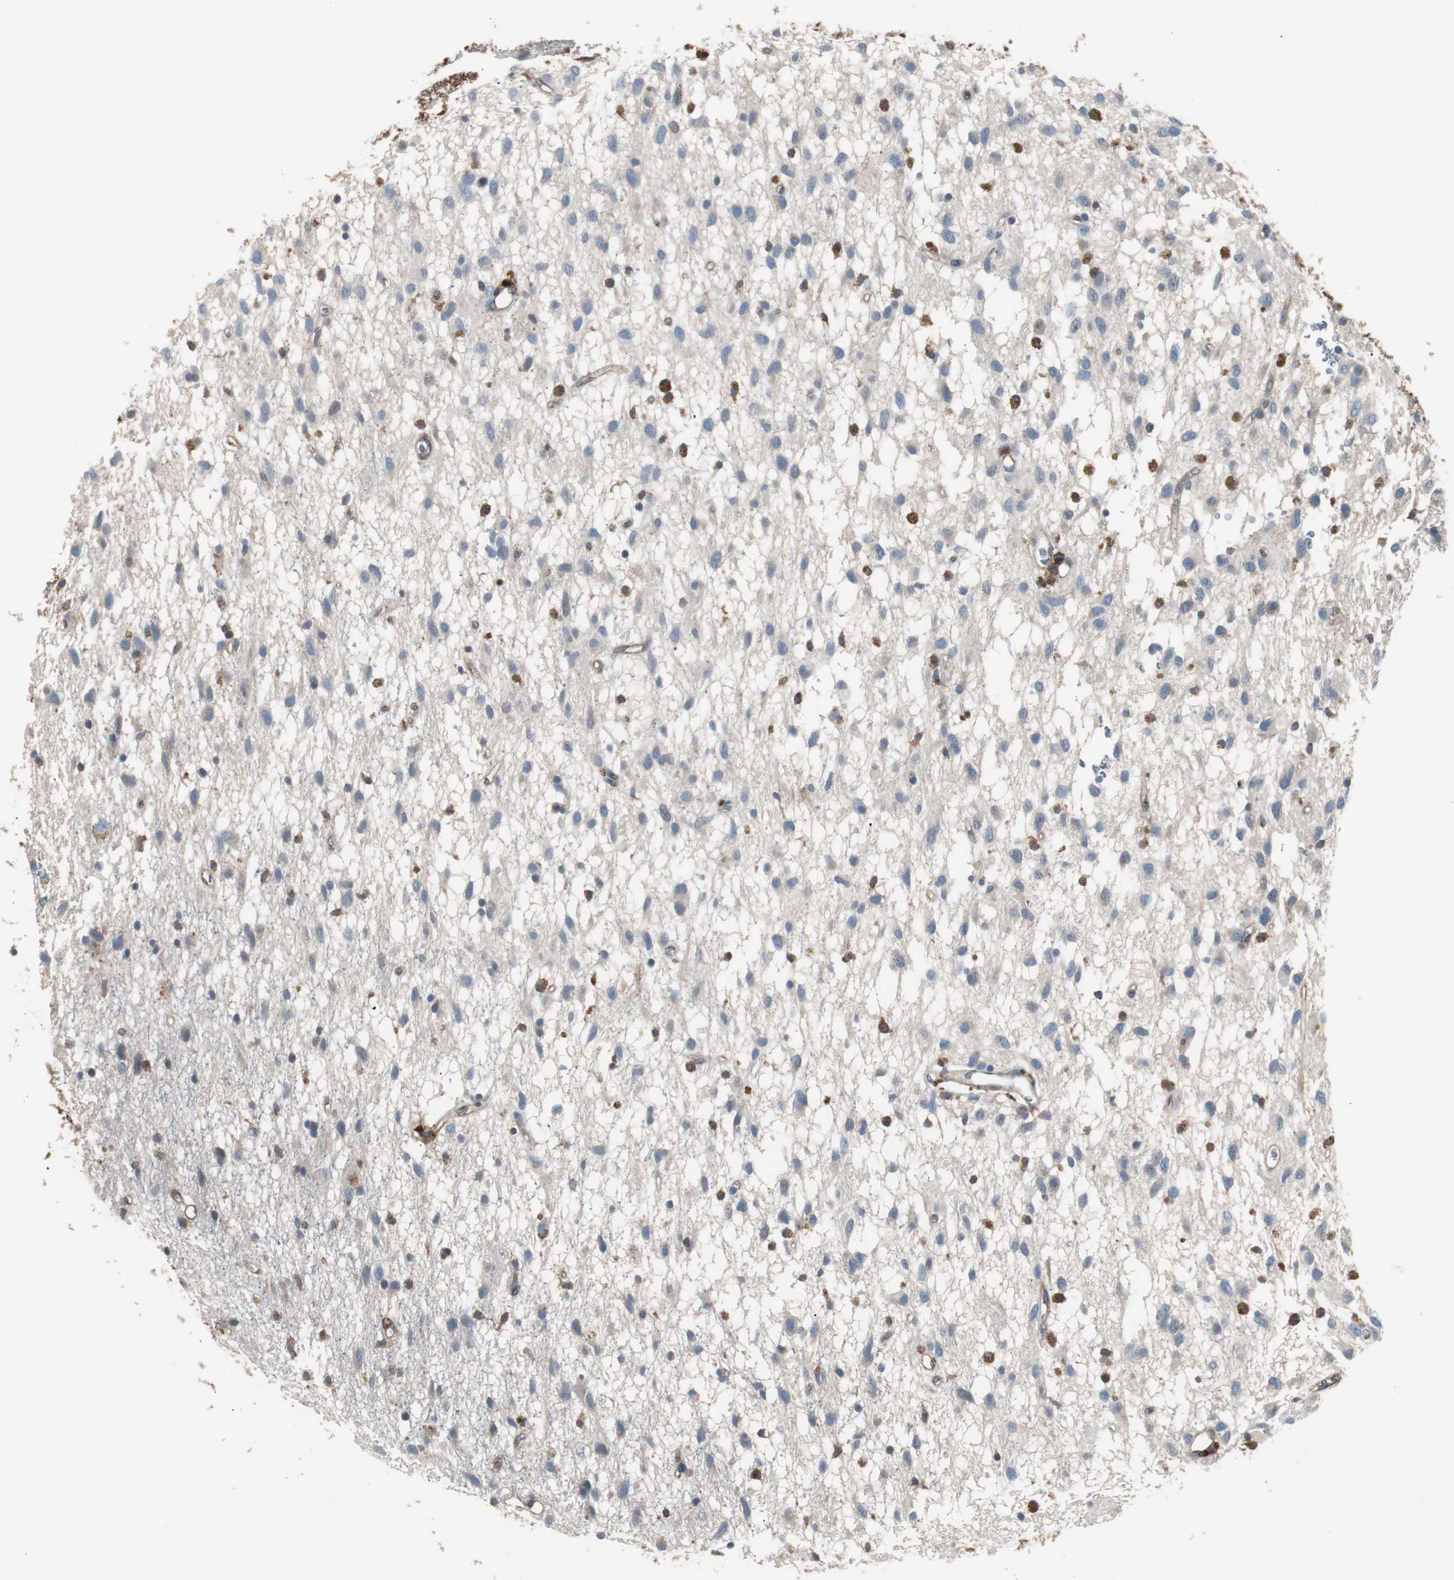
{"staining": {"intensity": "moderate", "quantity": "<25%", "location": "cytoplasmic/membranous"}, "tissue": "glioma", "cell_type": "Tumor cells", "image_type": "cancer", "snomed": [{"axis": "morphology", "description": "Glioma, malignant, Low grade"}, {"axis": "topography", "description": "Brain"}], "caption": "Moderate cytoplasmic/membranous expression for a protein is identified in about <25% of tumor cells of low-grade glioma (malignant) using immunohistochemistry.", "gene": "B2M", "patient": {"sex": "male", "age": 77}}